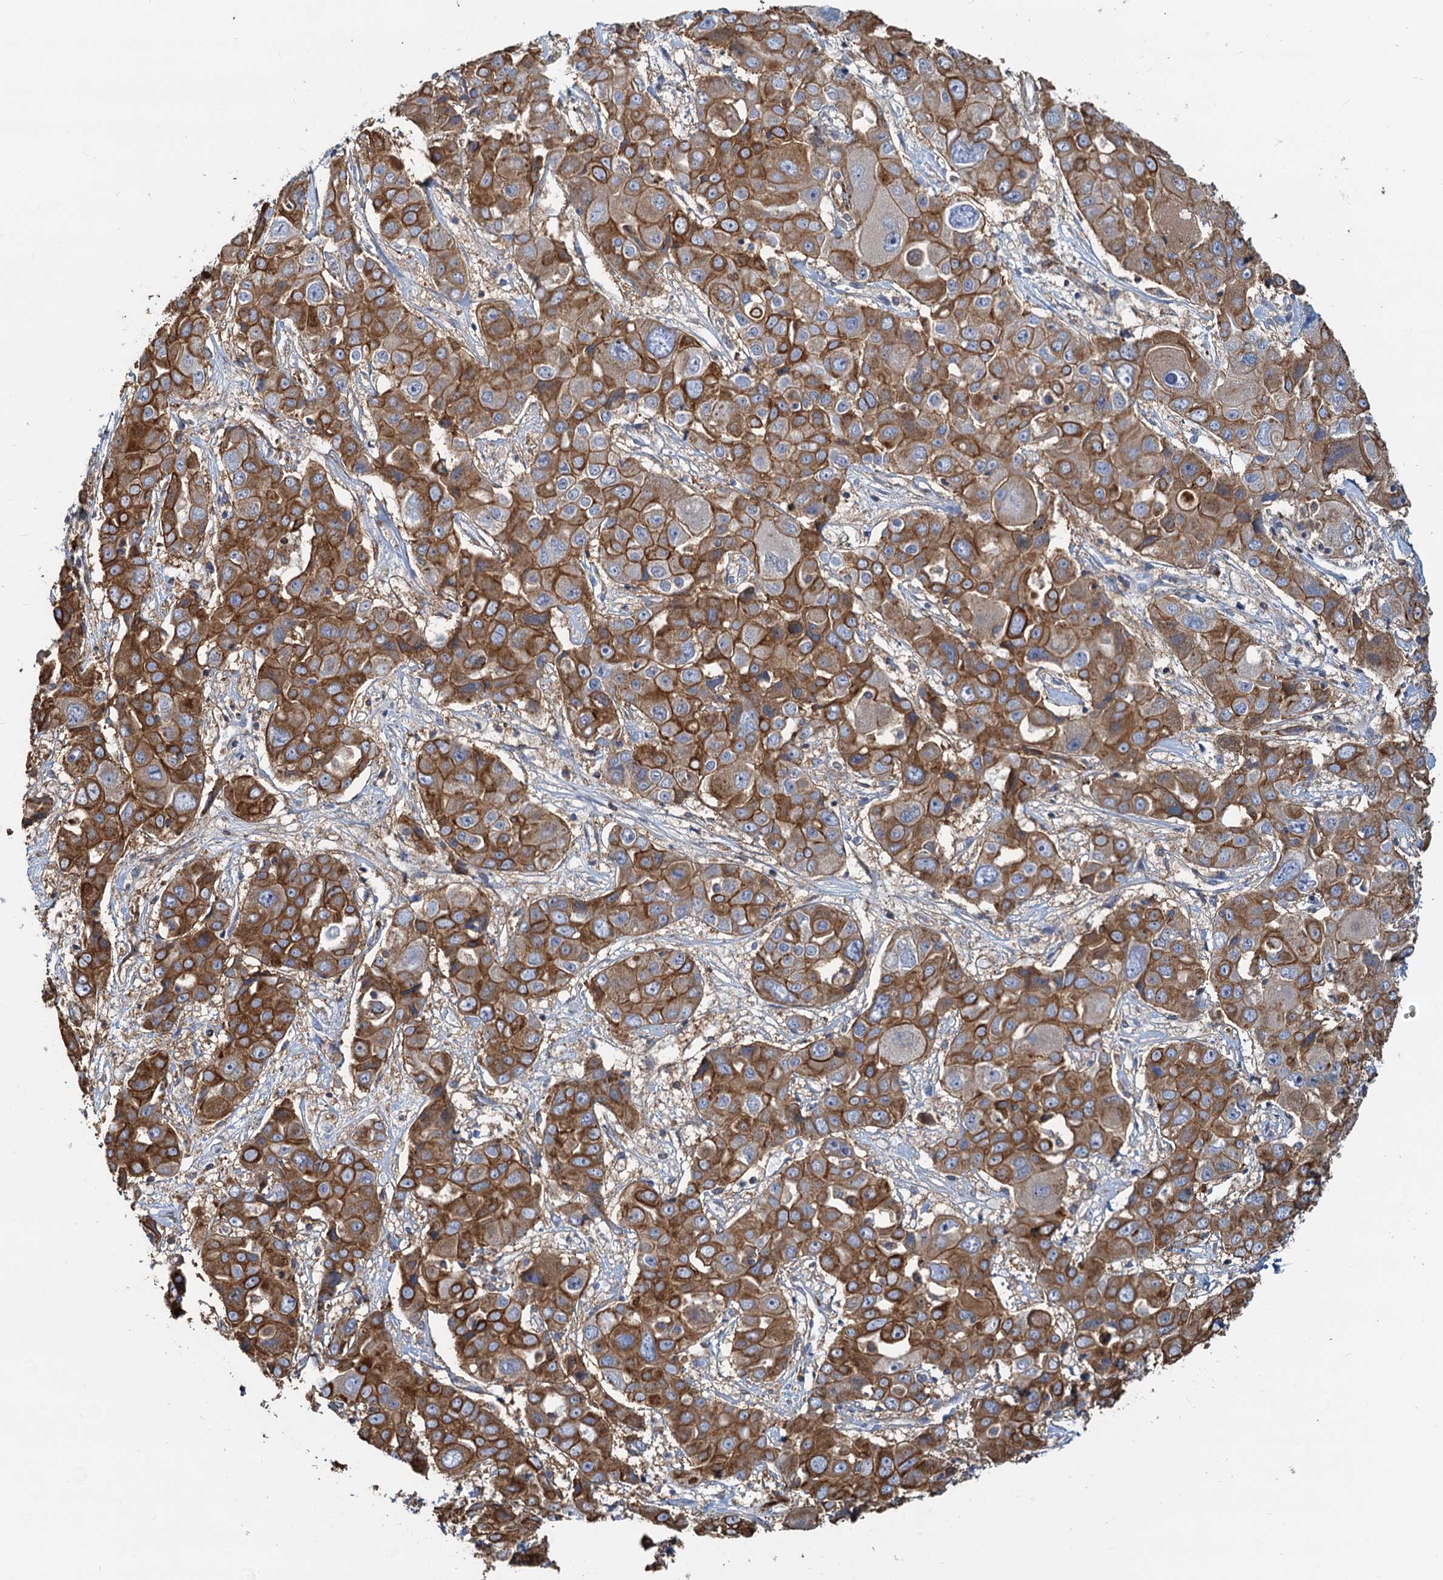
{"staining": {"intensity": "strong", "quantity": ">75%", "location": "cytoplasmic/membranous"}, "tissue": "liver cancer", "cell_type": "Tumor cells", "image_type": "cancer", "snomed": [{"axis": "morphology", "description": "Cholangiocarcinoma"}, {"axis": "topography", "description": "Liver"}], "caption": "Immunohistochemical staining of human liver cancer (cholangiocarcinoma) reveals high levels of strong cytoplasmic/membranous protein staining in approximately >75% of tumor cells.", "gene": "LNX2", "patient": {"sex": "male", "age": 67}}